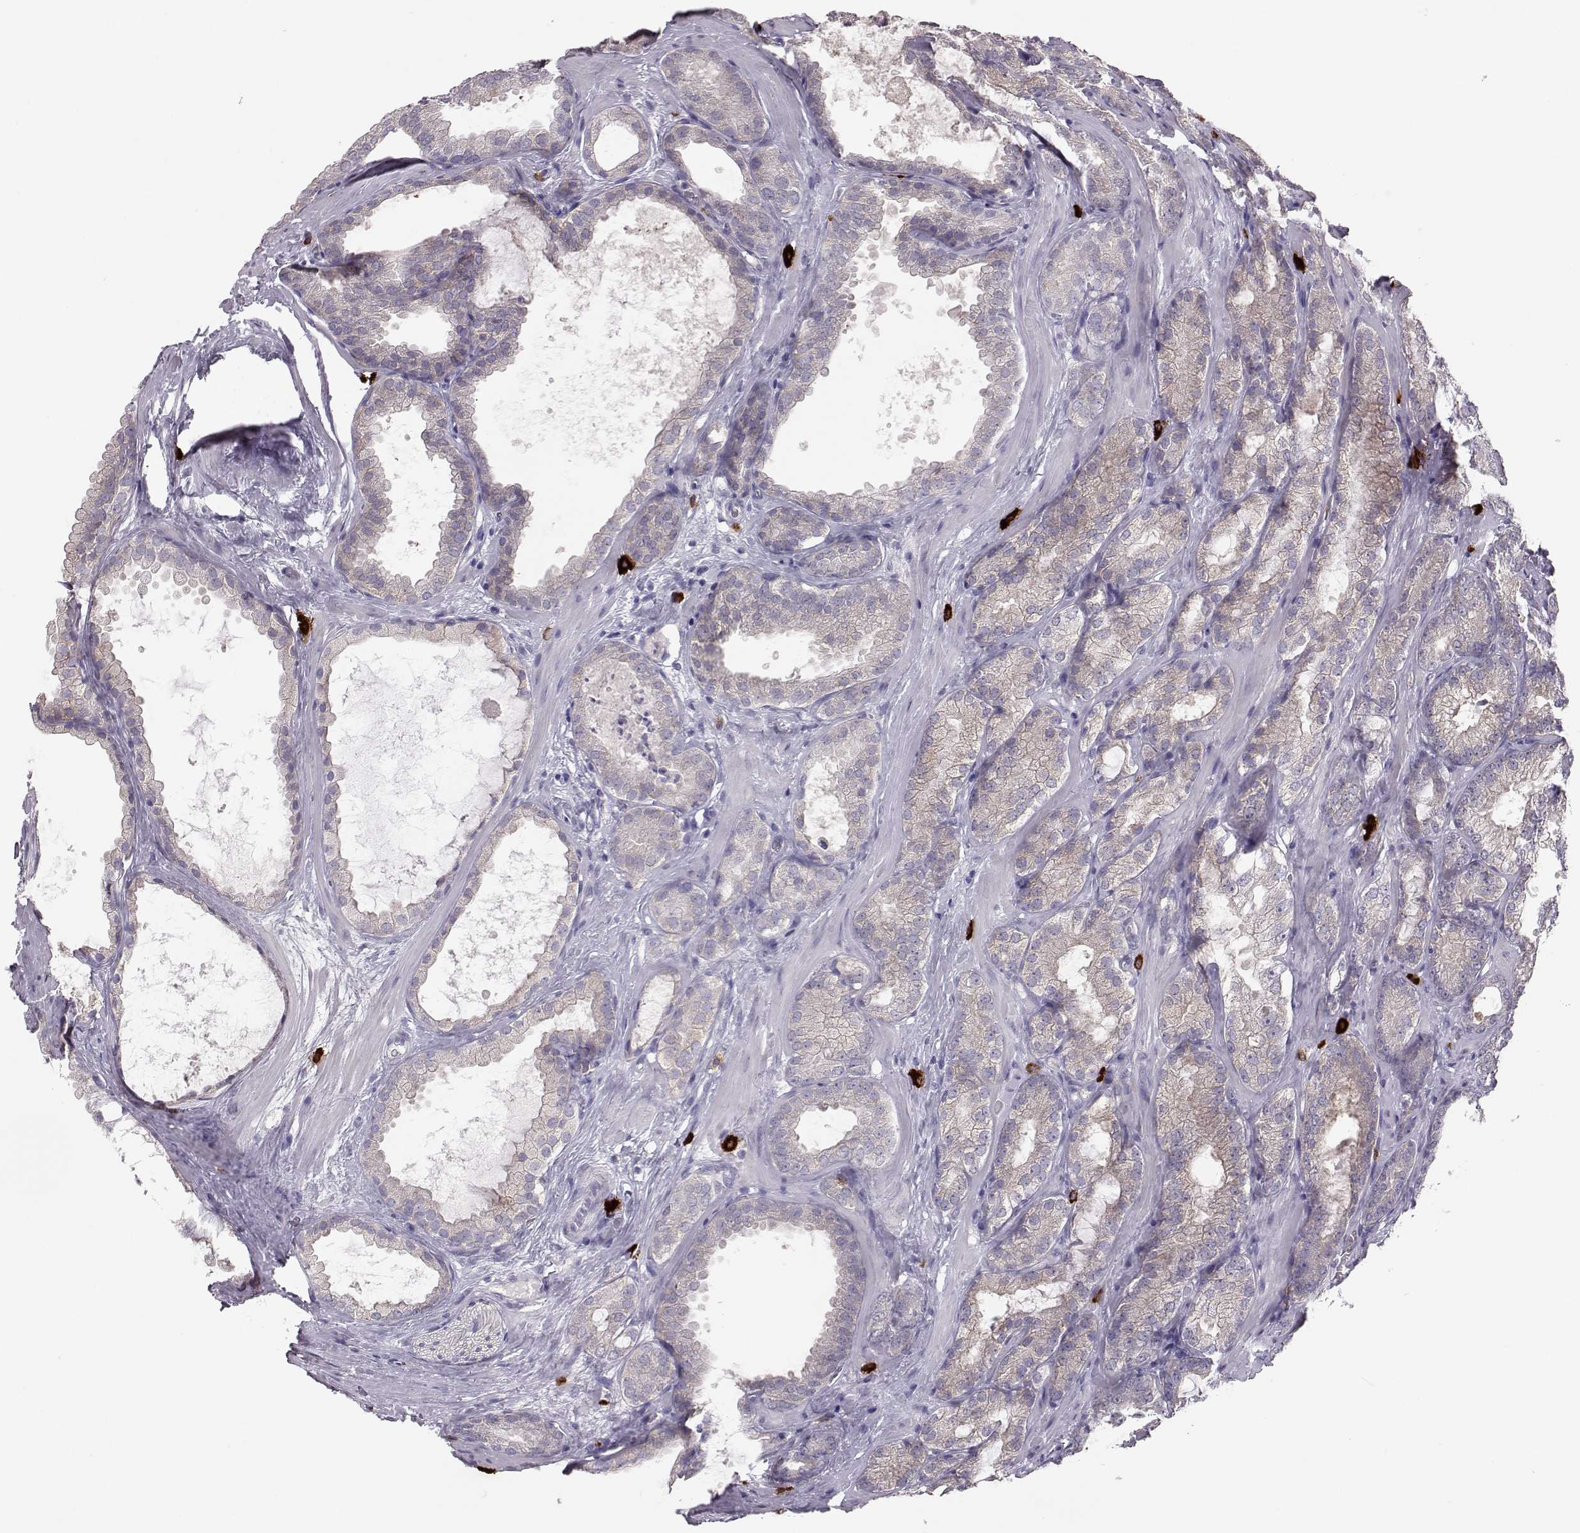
{"staining": {"intensity": "negative", "quantity": "none", "location": "none"}, "tissue": "prostate cancer", "cell_type": "Tumor cells", "image_type": "cancer", "snomed": [{"axis": "morphology", "description": "Adenocarcinoma, High grade"}, {"axis": "topography", "description": "Prostate"}], "caption": "IHC image of human prostate cancer (high-grade adenocarcinoma) stained for a protein (brown), which shows no positivity in tumor cells. Brightfield microscopy of immunohistochemistry (IHC) stained with DAB (brown) and hematoxylin (blue), captured at high magnification.", "gene": "ADGRG5", "patient": {"sex": "male", "age": 64}}